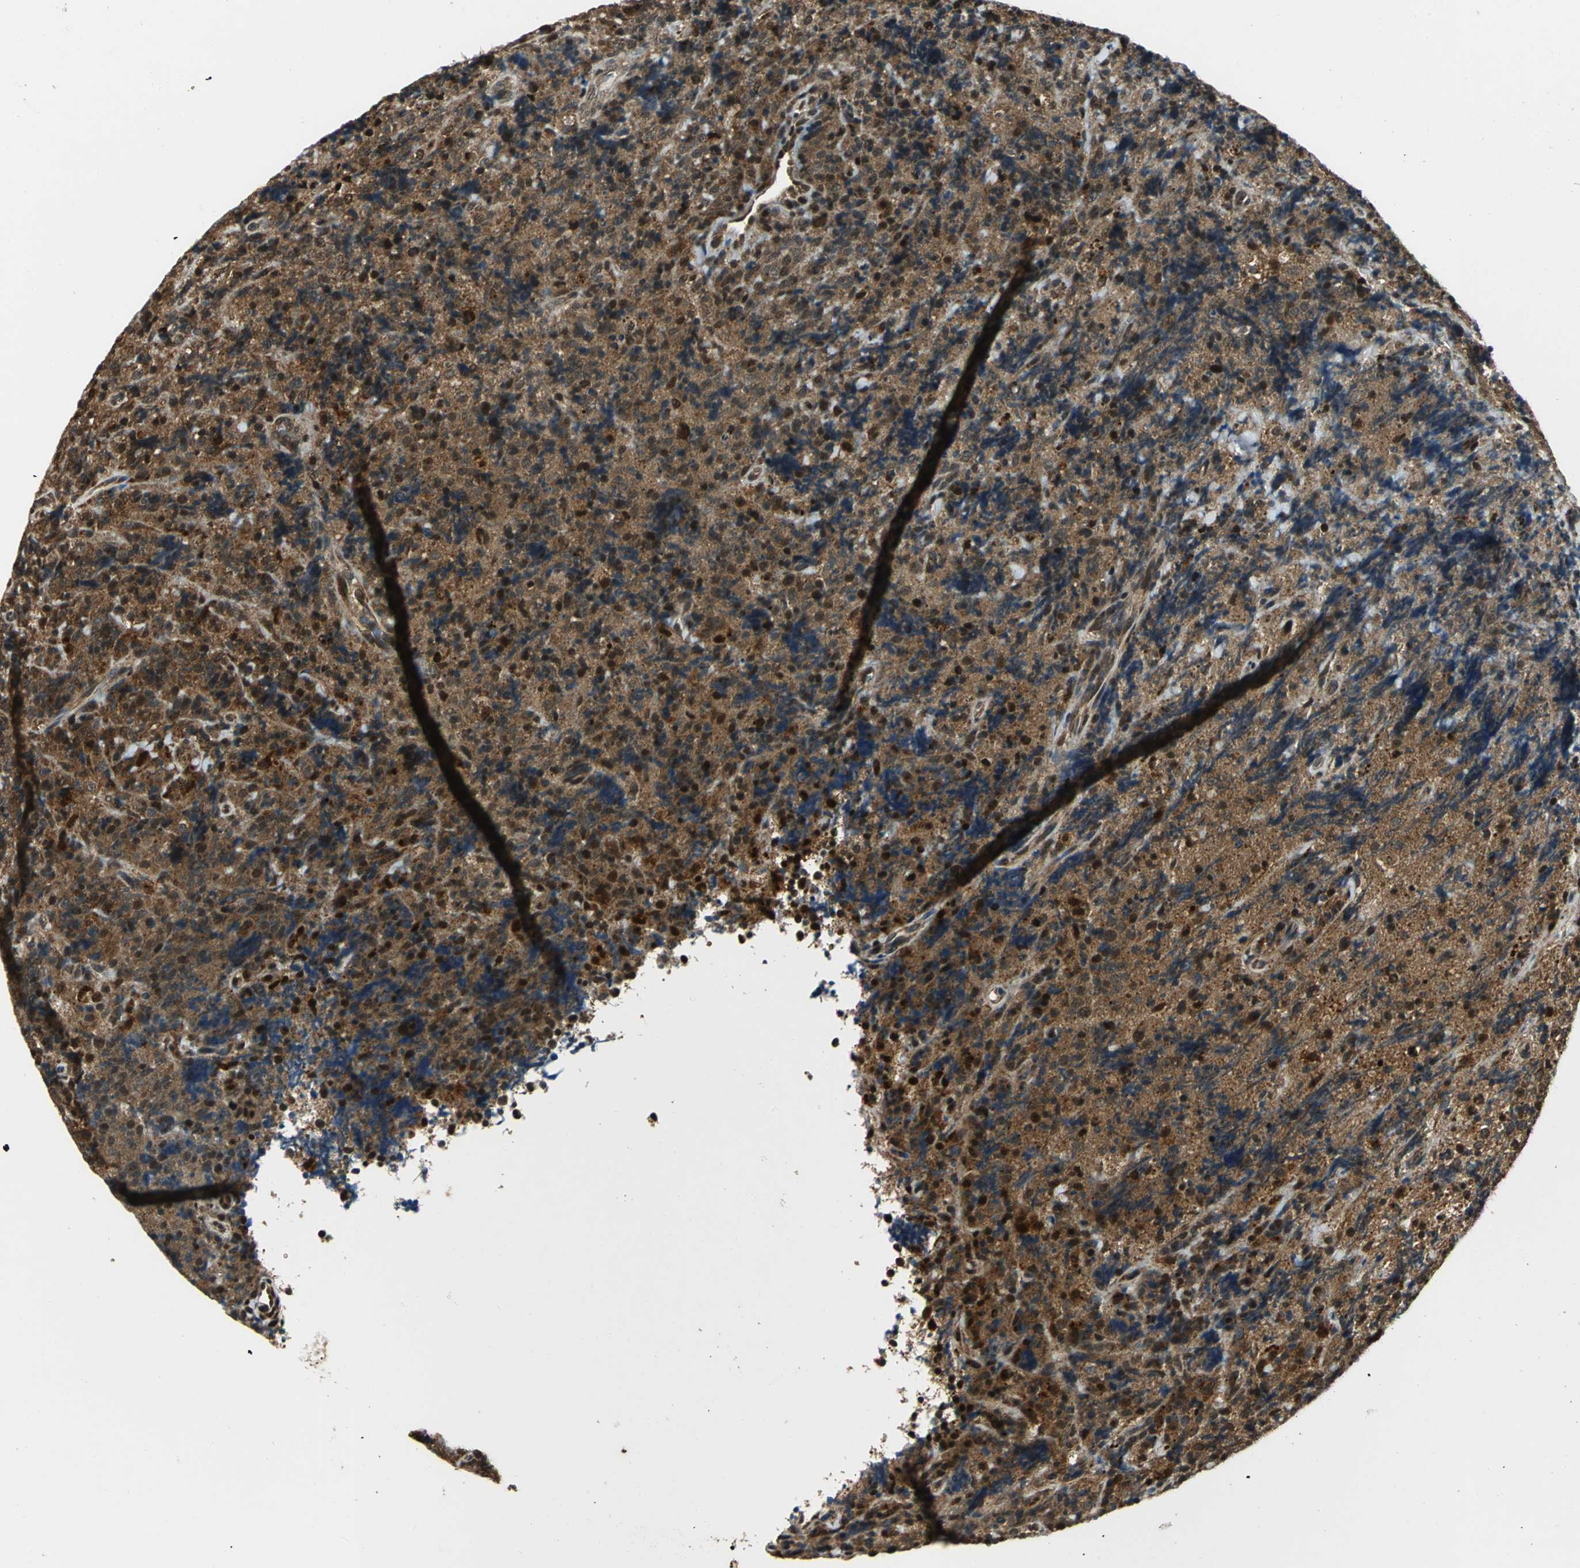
{"staining": {"intensity": "strong", "quantity": ">75%", "location": "cytoplasmic/membranous,nuclear"}, "tissue": "lymphoma", "cell_type": "Tumor cells", "image_type": "cancer", "snomed": [{"axis": "morphology", "description": "Malignant lymphoma, non-Hodgkin's type, High grade"}, {"axis": "topography", "description": "Tonsil"}], "caption": "Lymphoma was stained to show a protein in brown. There is high levels of strong cytoplasmic/membranous and nuclear staining in about >75% of tumor cells. (brown staining indicates protein expression, while blue staining denotes nuclei).", "gene": "PPP1R13L", "patient": {"sex": "female", "age": 36}}